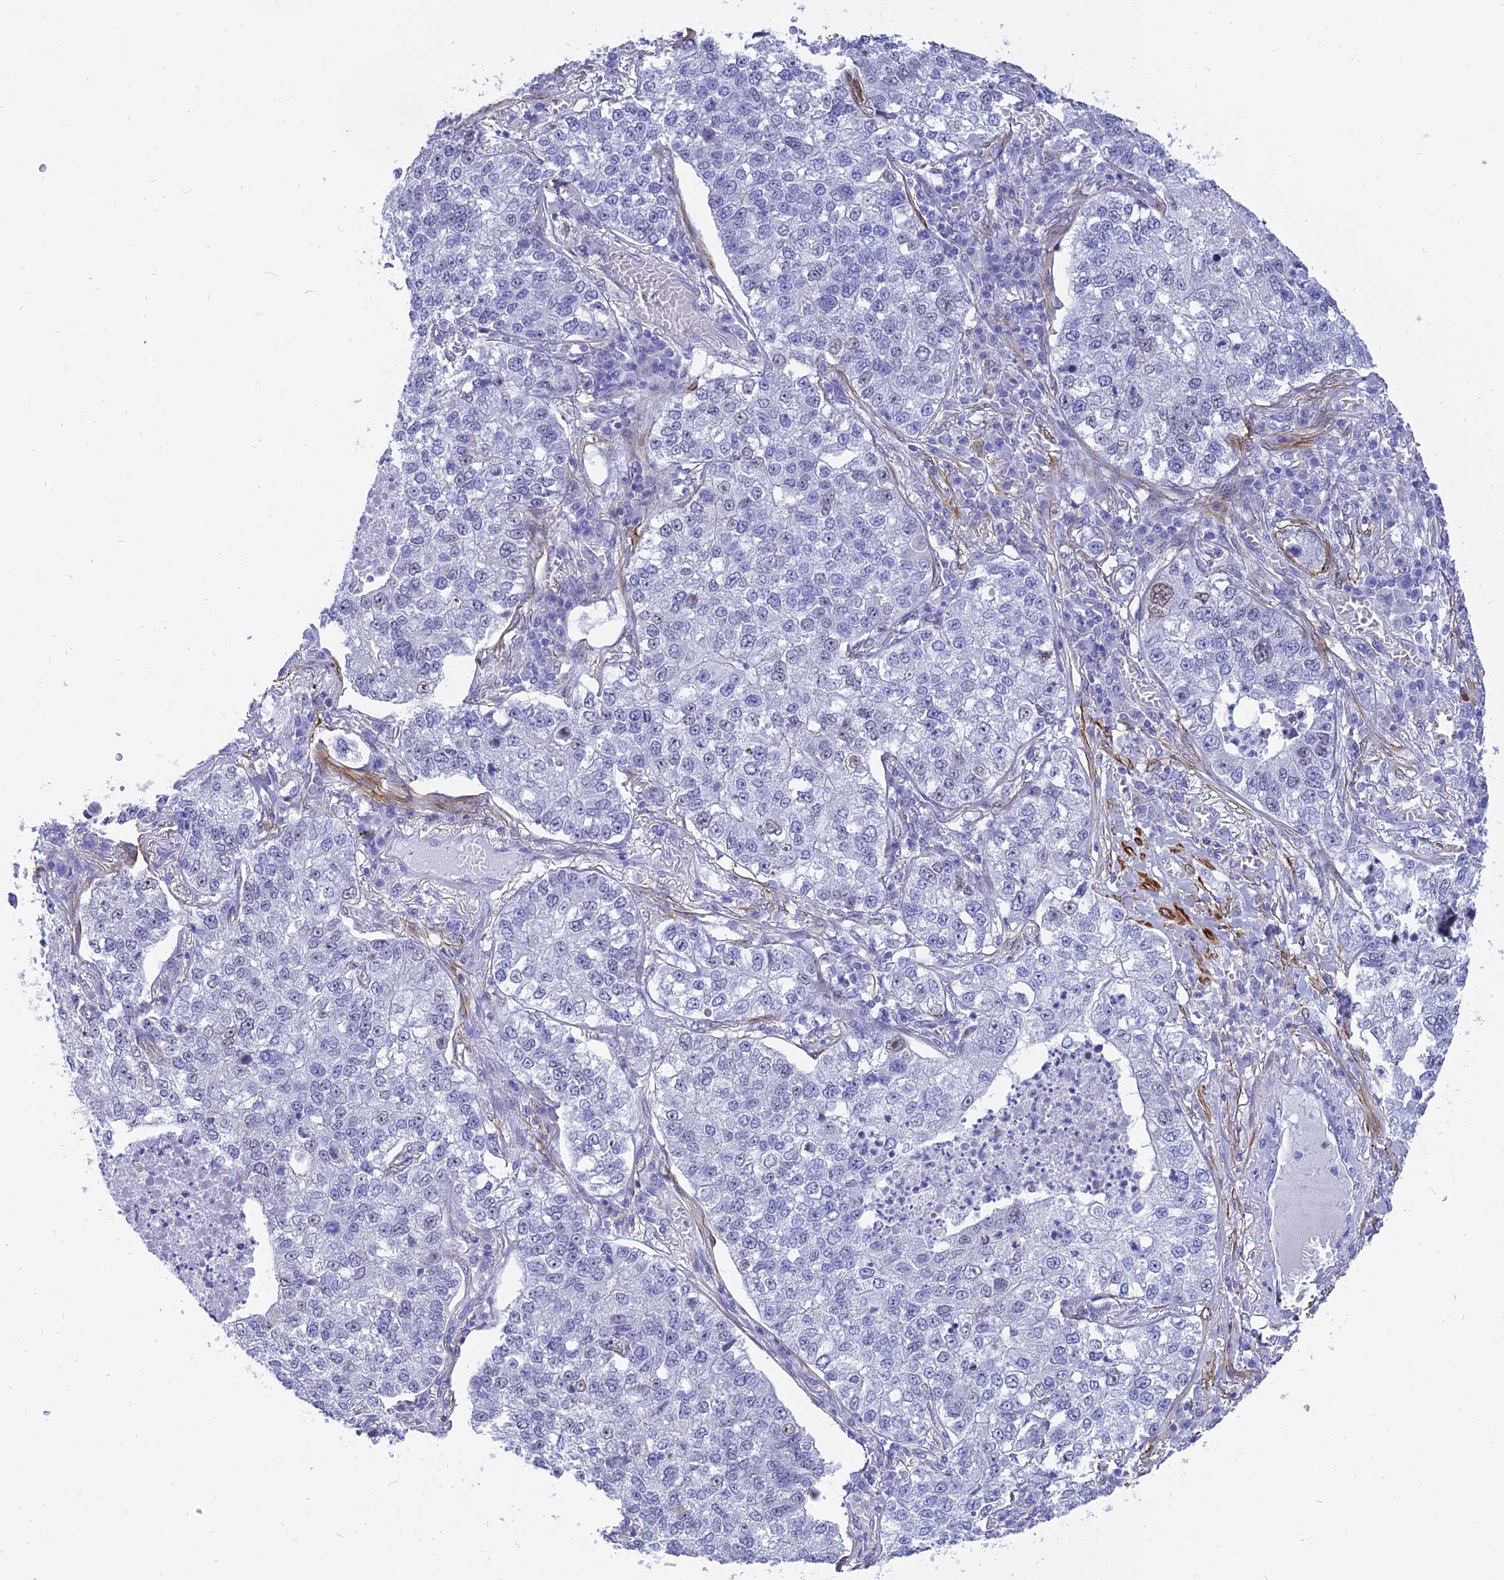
{"staining": {"intensity": "negative", "quantity": "none", "location": "none"}, "tissue": "lung cancer", "cell_type": "Tumor cells", "image_type": "cancer", "snomed": [{"axis": "morphology", "description": "Adenocarcinoma, NOS"}, {"axis": "topography", "description": "Lung"}], "caption": "IHC histopathology image of lung cancer (adenocarcinoma) stained for a protein (brown), which demonstrates no expression in tumor cells.", "gene": "CENPV", "patient": {"sex": "male", "age": 49}}